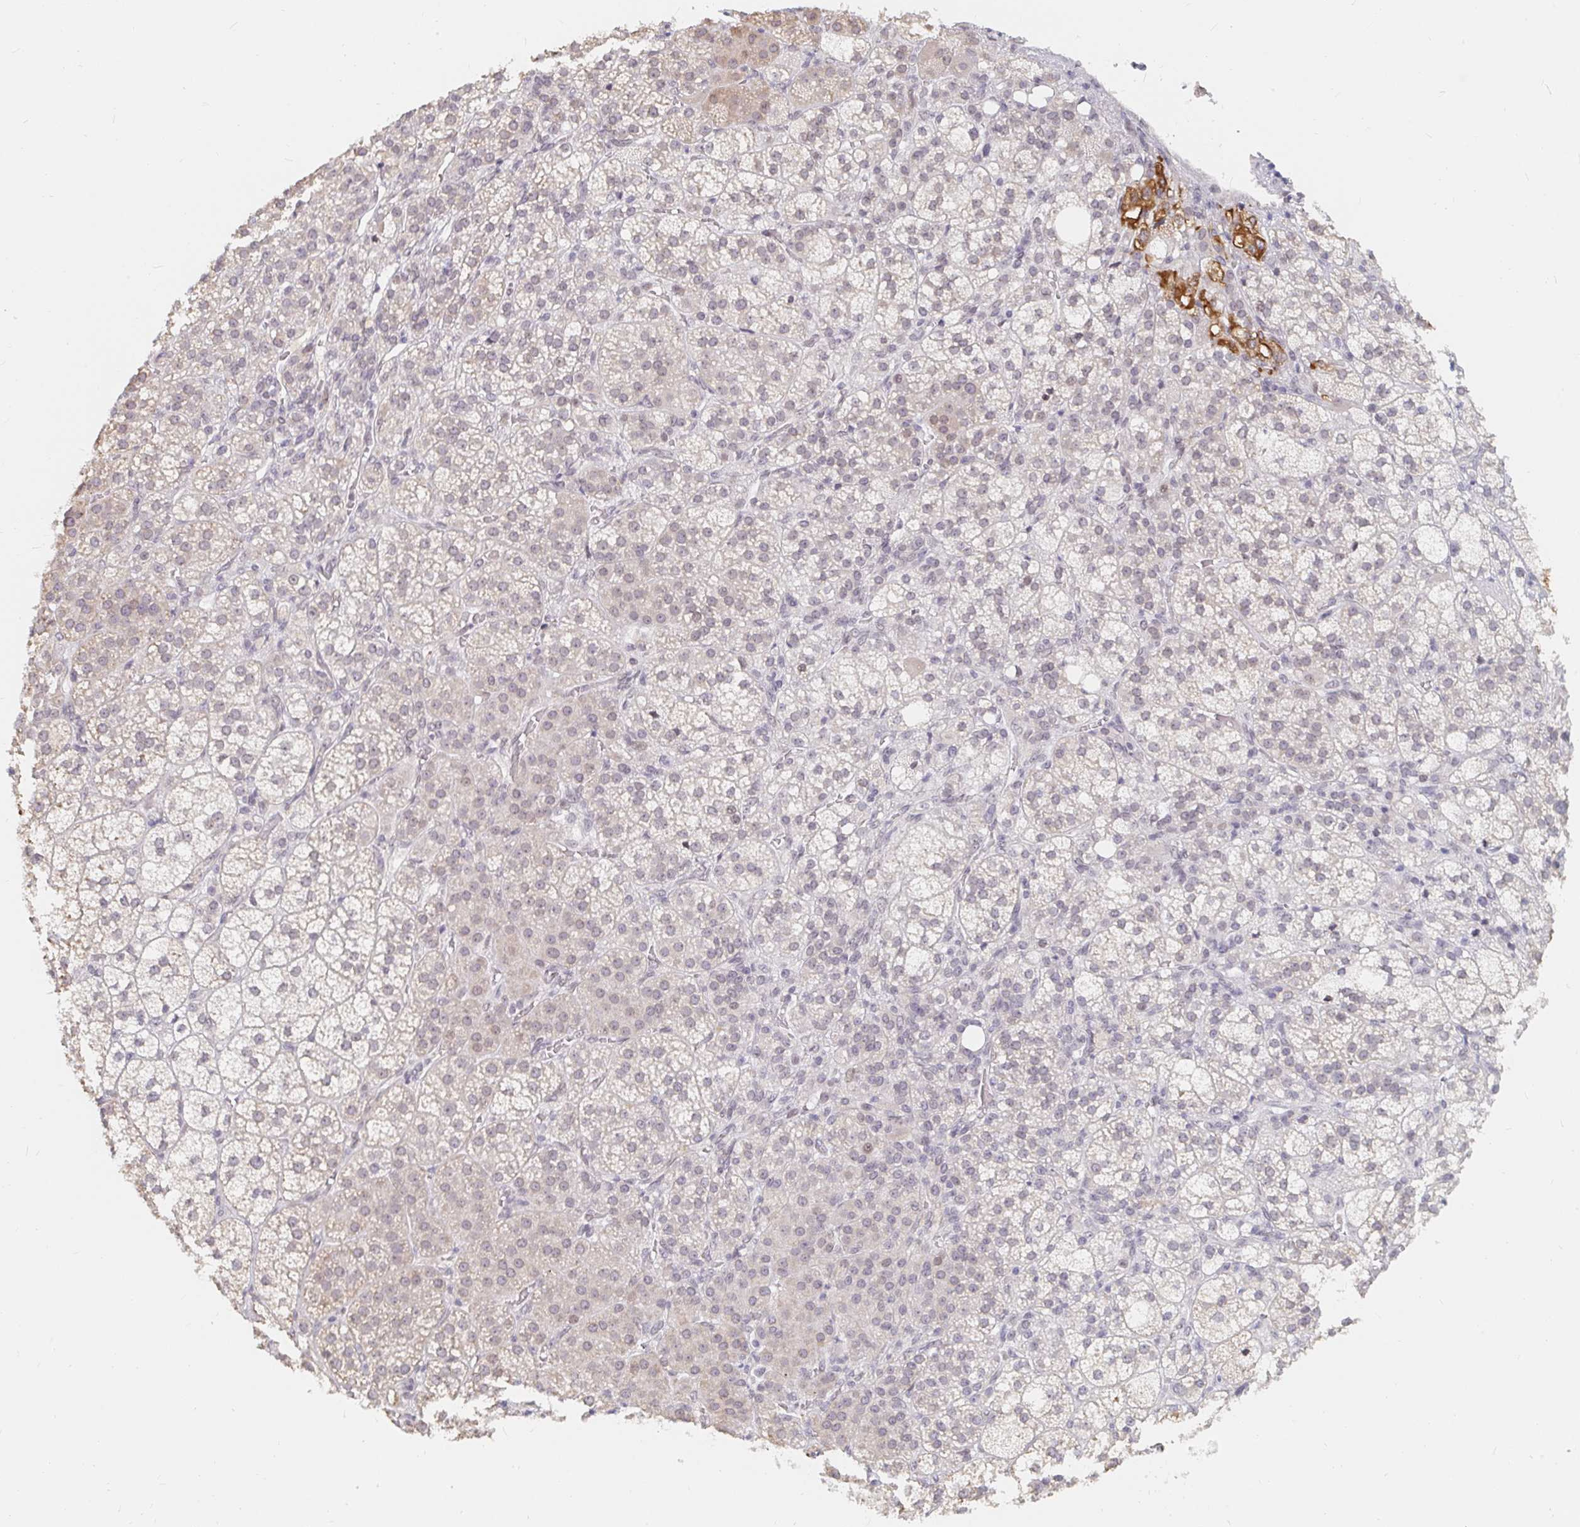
{"staining": {"intensity": "weak", "quantity": "25%-75%", "location": "cytoplasmic/membranous,nuclear"}, "tissue": "adrenal gland", "cell_type": "Glandular cells", "image_type": "normal", "snomed": [{"axis": "morphology", "description": "Normal tissue, NOS"}, {"axis": "topography", "description": "Adrenal gland"}], "caption": "The micrograph displays a brown stain indicating the presence of a protein in the cytoplasmic/membranous,nuclear of glandular cells in adrenal gland. (DAB IHC with brightfield microscopy, high magnification).", "gene": "CHD2", "patient": {"sex": "female", "age": 60}}